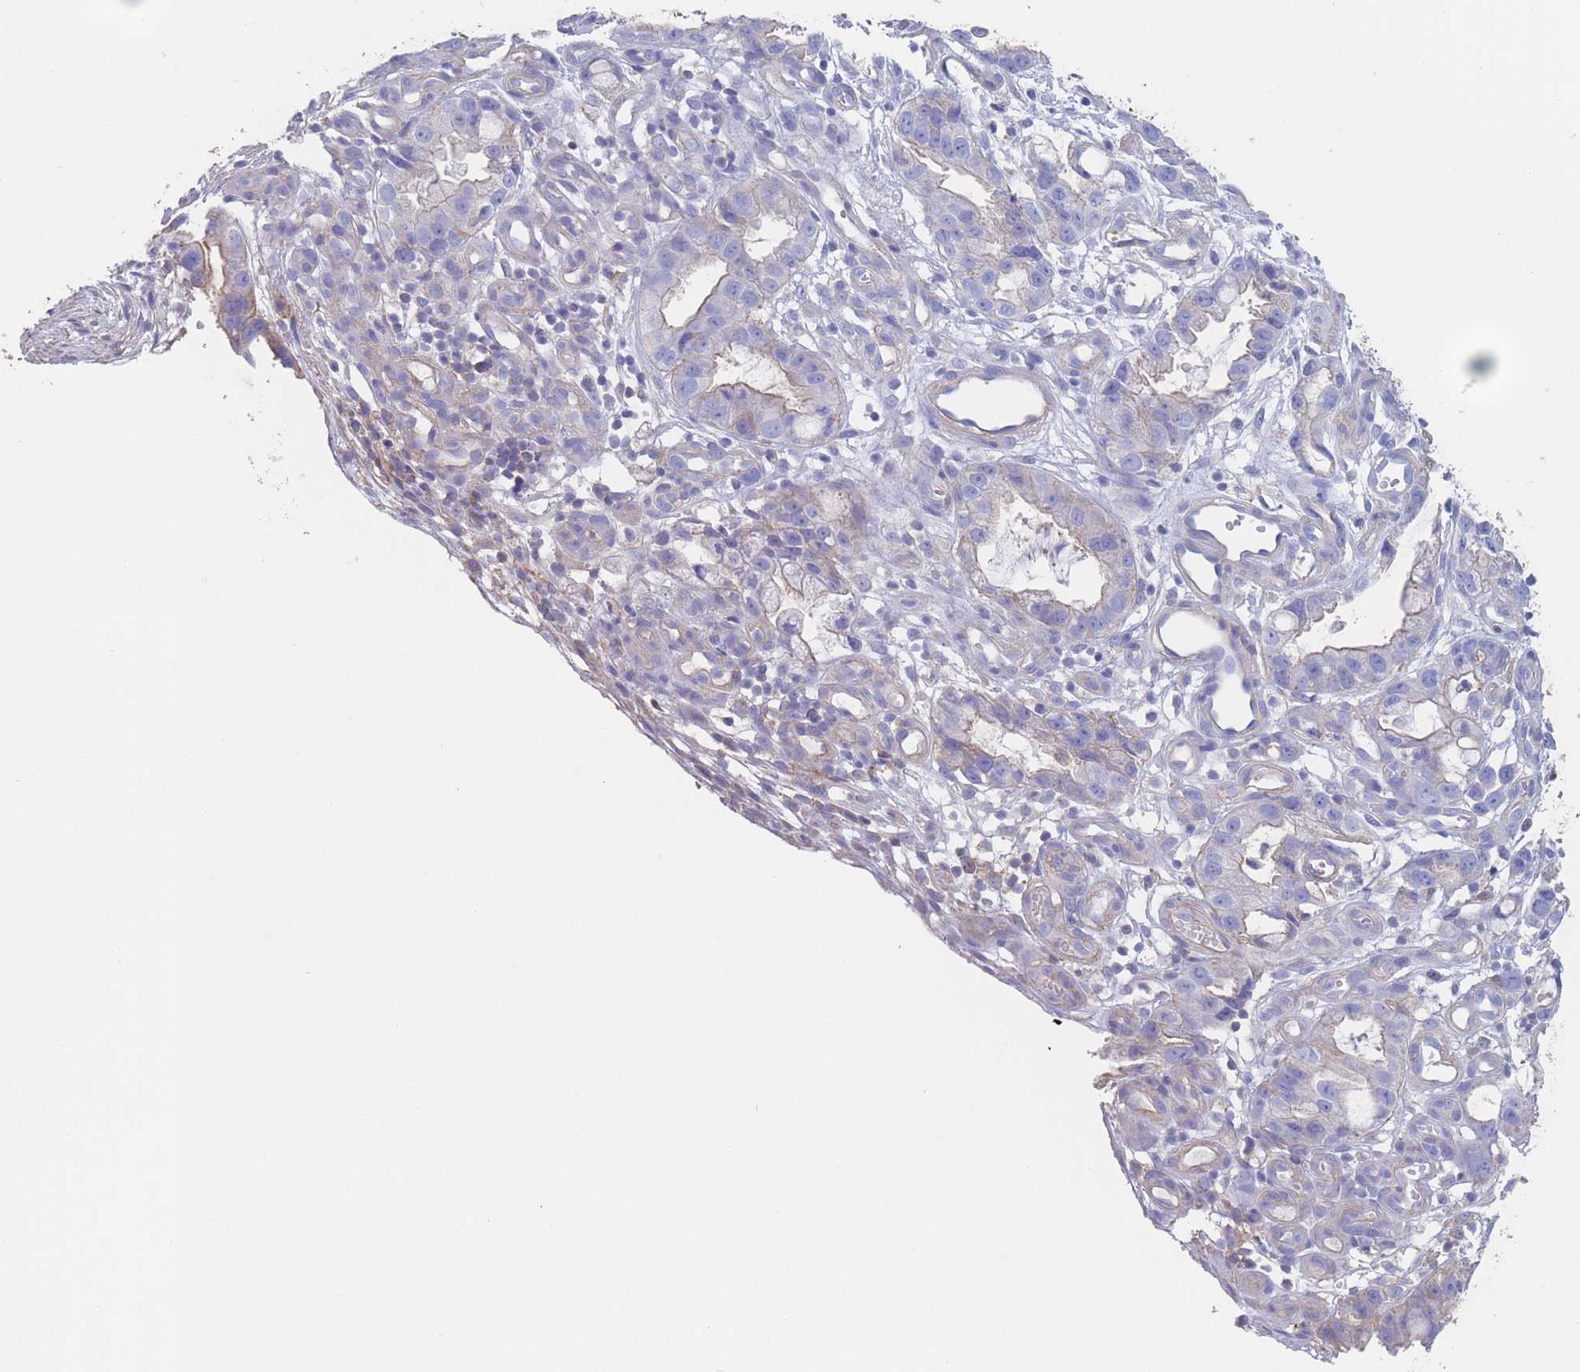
{"staining": {"intensity": "negative", "quantity": "none", "location": "none"}, "tissue": "stomach cancer", "cell_type": "Tumor cells", "image_type": "cancer", "snomed": [{"axis": "morphology", "description": "Adenocarcinoma, NOS"}, {"axis": "topography", "description": "Stomach"}], "caption": "Immunohistochemical staining of human stomach adenocarcinoma shows no significant expression in tumor cells. (Stains: DAB IHC with hematoxylin counter stain, Microscopy: brightfield microscopy at high magnification).", "gene": "ADH1A", "patient": {"sex": "male", "age": 55}}